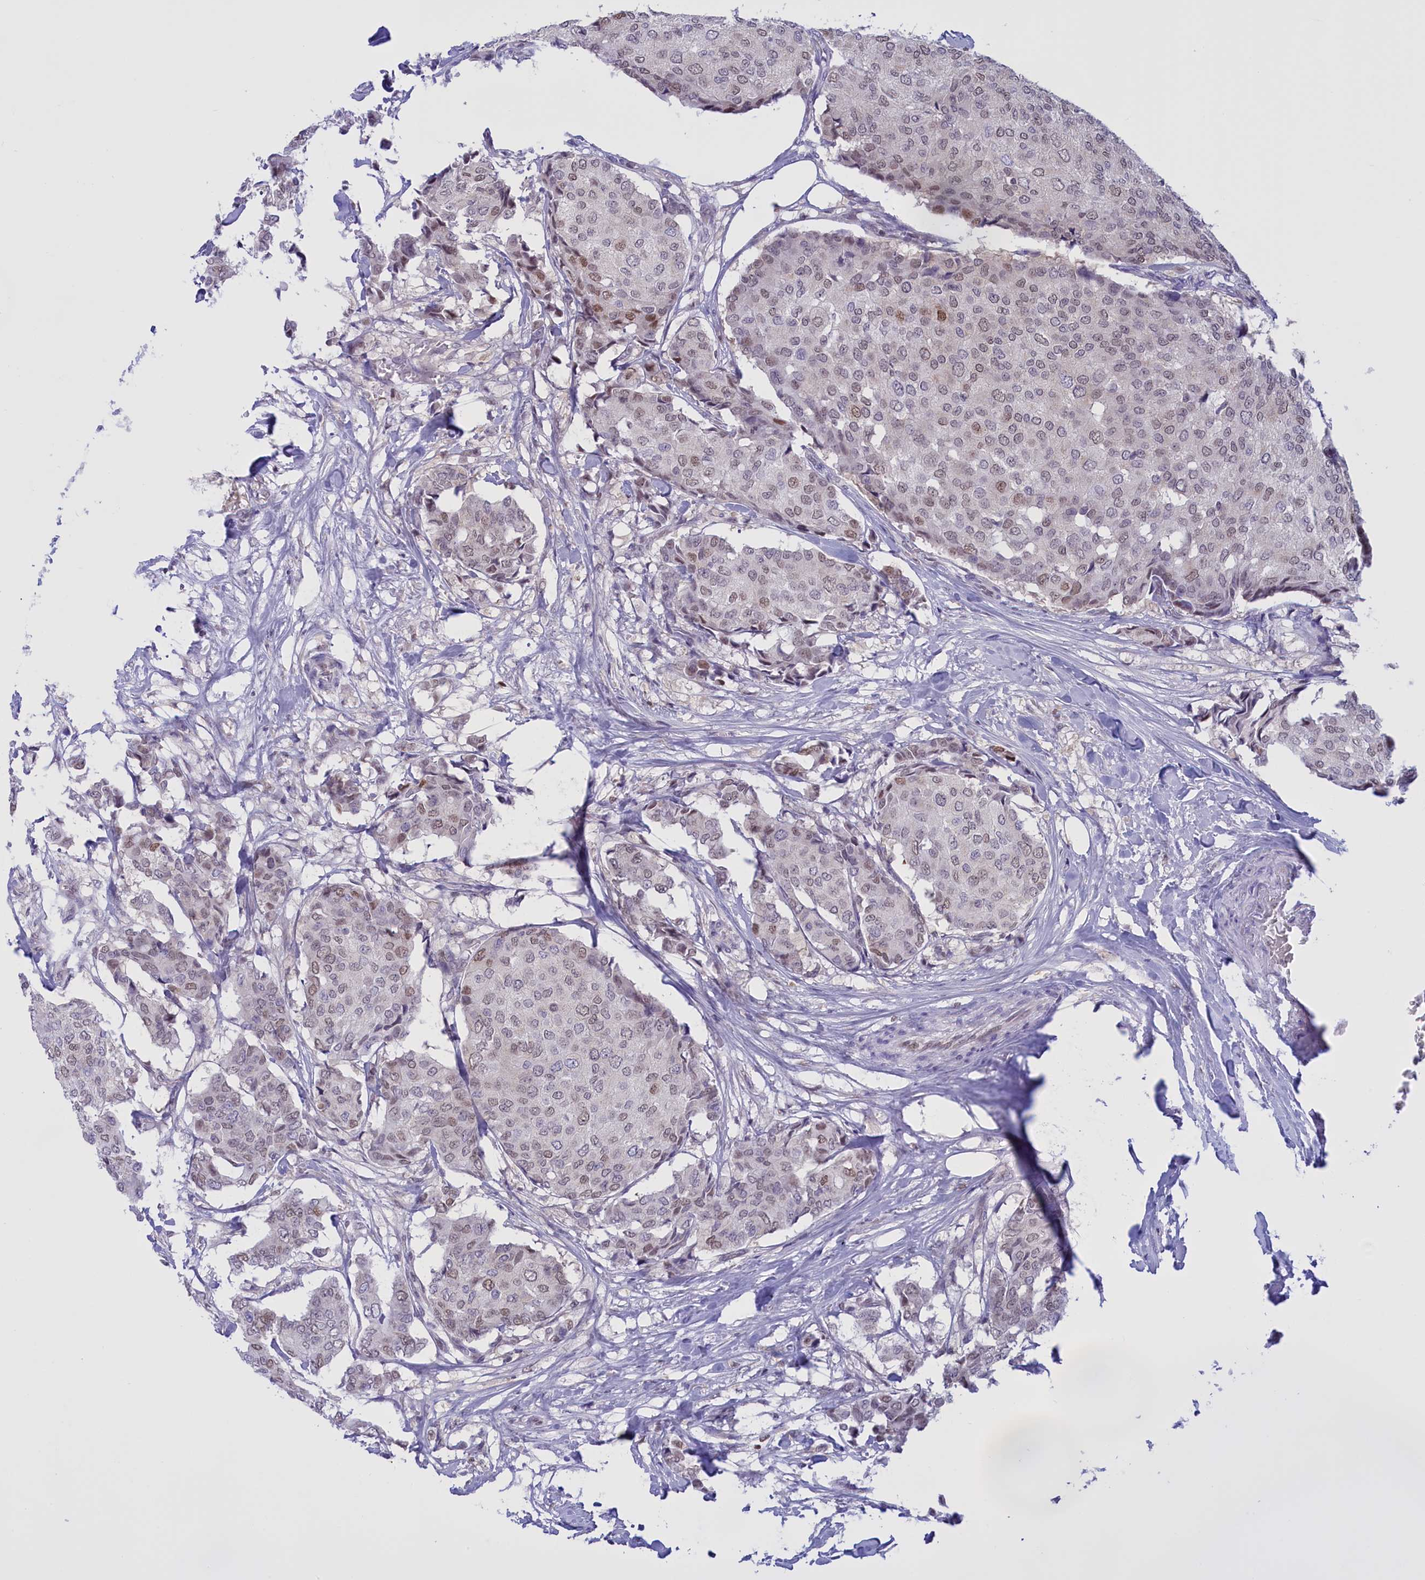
{"staining": {"intensity": "weak", "quantity": "<25%", "location": "nuclear"}, "tissue": "breast cancer", "cell_type": "Tumor cells", "image_type": "cancer", "snomed": [{"axis": "morphology", "description": "Duct carcinoma"}, {"axis": "topography", "description": "Breast"}], "caption": "Micrograph shows no significant protein staining in tumor cells of breast invasive ductal carcinoma.", "gene": "IZUMO2", "patient": {"sex": "female", "age": 75}}